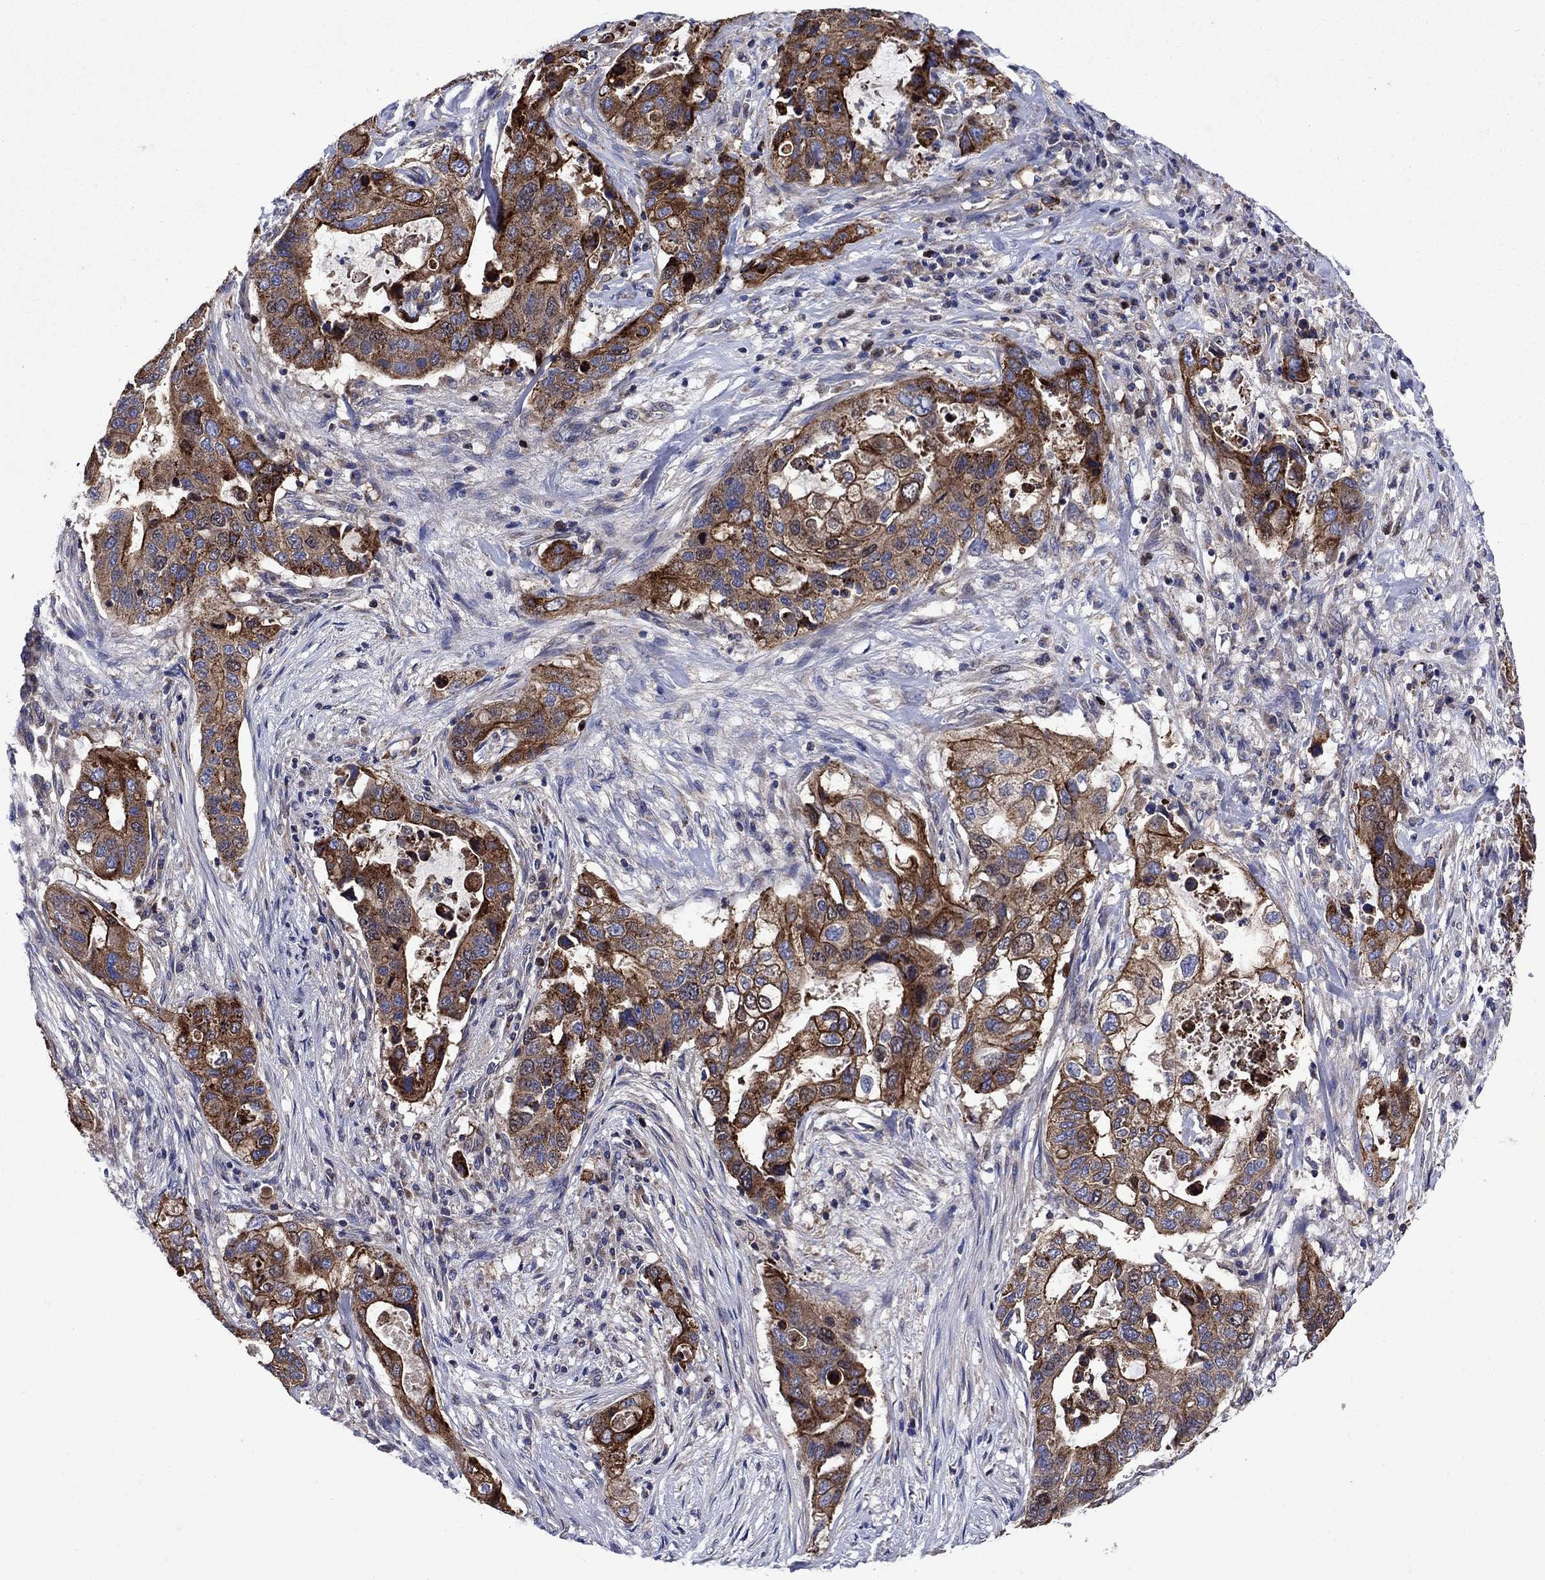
{"staining": {"intensity": "strong", "quantity": ">75%", "location": "cytoplasmic/membranous"}, "tissue": "stomach cancer", "cell_type": "Tumor cells", "image_type": "cancer", "snomed": [{"axis": "morphology", "description": "Adenocarcinoma, NOS"}, {"axis": "topography", "description": "Stomach"}], "caption": "Stomach cancer (adenocarcinoma) tissue displays strong cytoplasmic/membranous staining in approximately >75% of tumor cells, visualized by immunohistochemistry. (Brightfield microscopy of DAB IHC at high magnification).", "gene": "KIF22", "patient": {"sex": "male", "age": 54}}